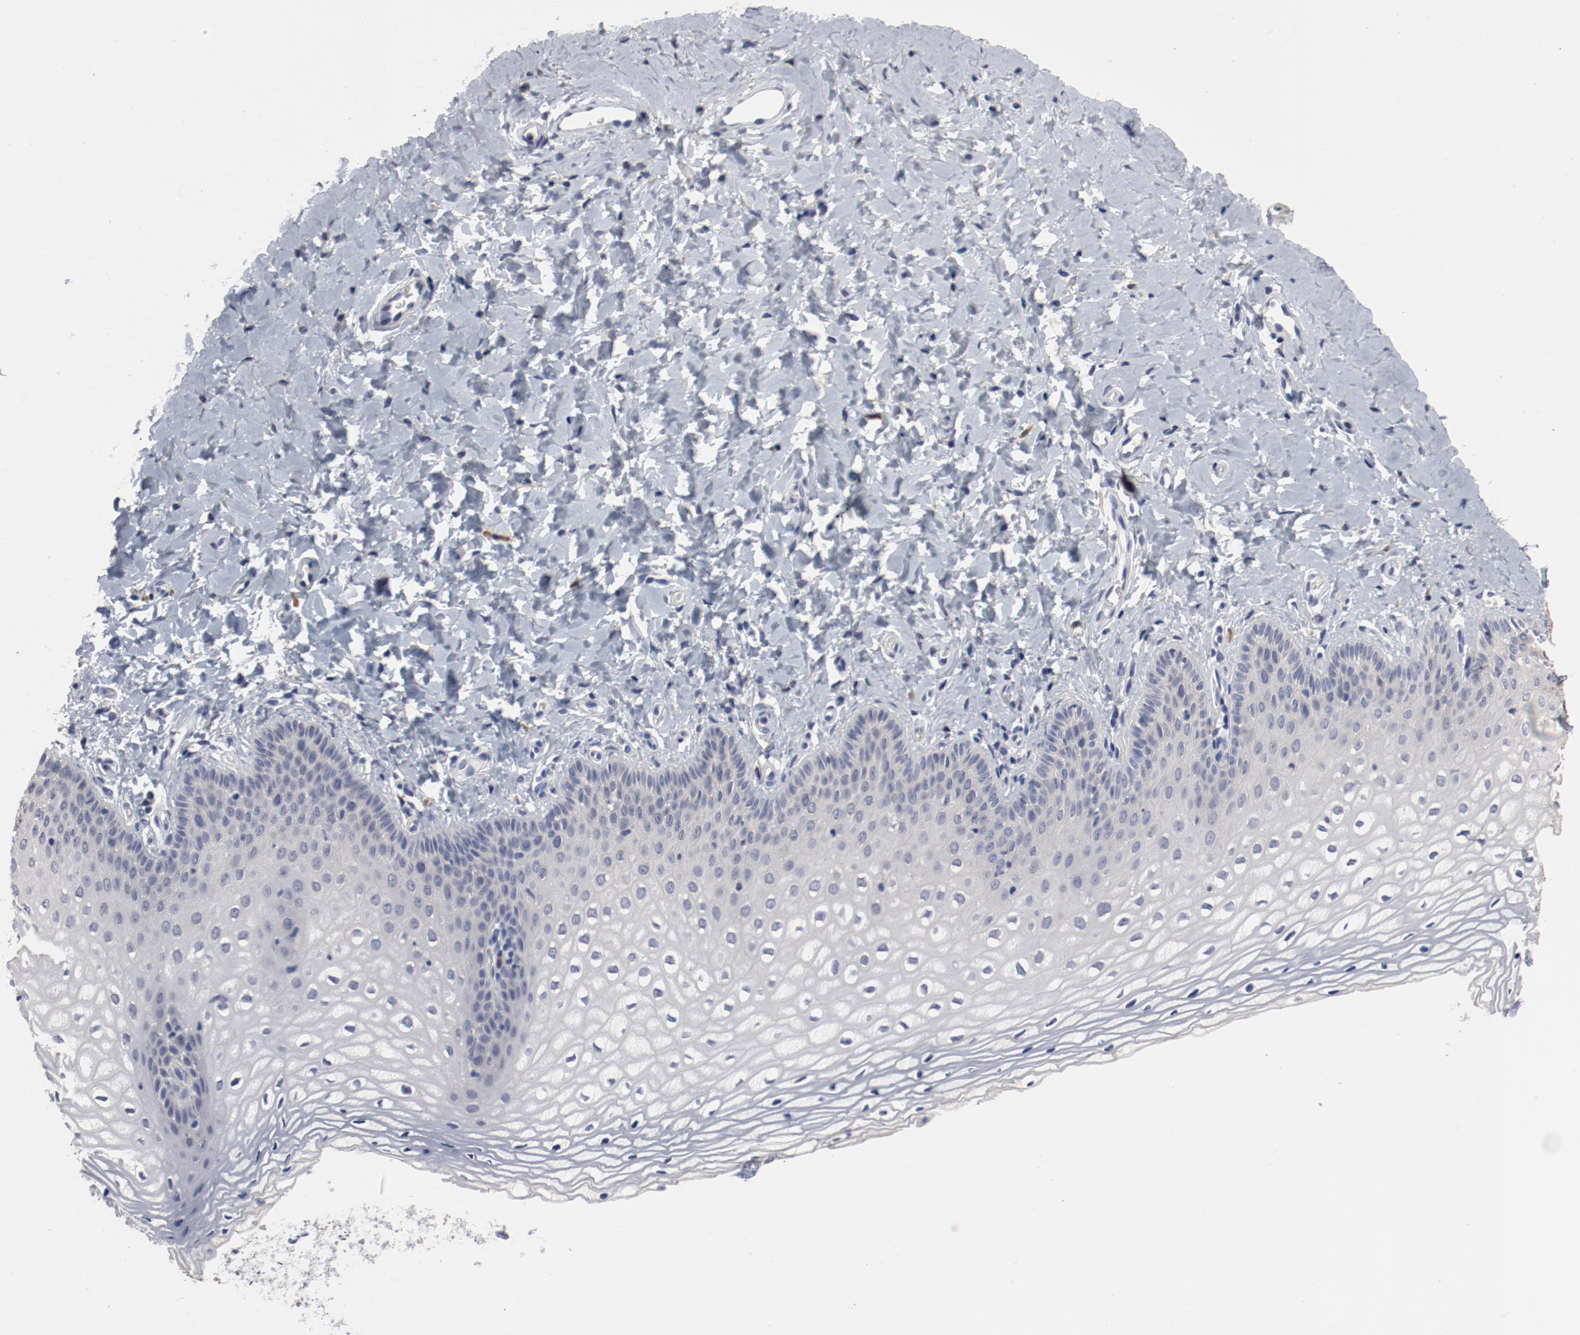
{"staining": {"intensity": "negative", "quantity": "none", "location": "none"}, "tissue": "vagina", "cell_type": "Squamous epithelial cells", "image_type": "normal", "snomed": [{"axis": "morphology", "description": "Normal tissue, NOS"}, {"axis": "topography", "description": "Vagina"}], "caption": "An immunohistochemistry histopathology image of unremarkable vagina is shown. There is no staining in squamous epithelial cells of vagina. (DAB (3,3'-diaminobenzidine) immunohistochemistry (IHC), high magnification).", "gene": "ANKLE2", "patient": {"sex": "female", "age": 55}}